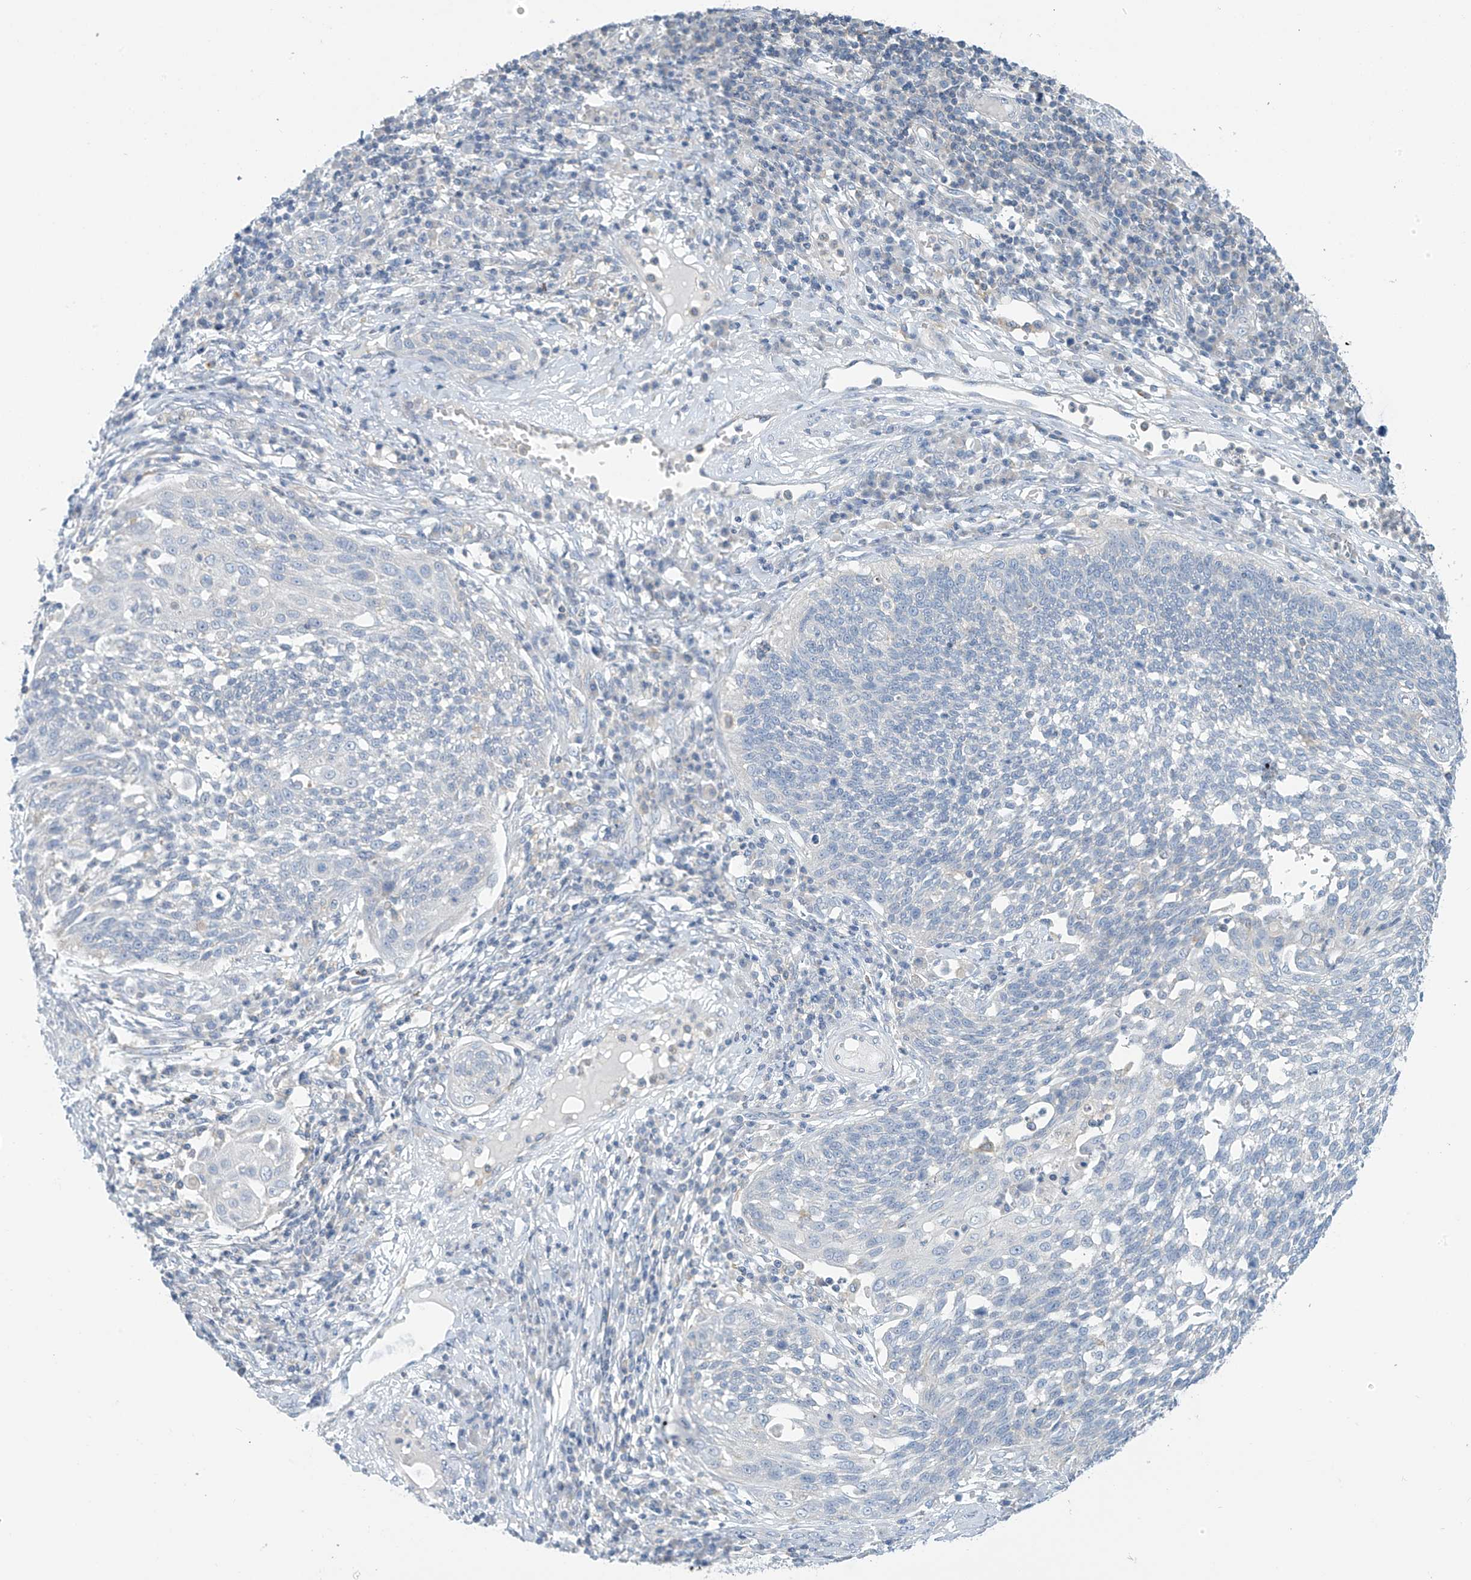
{"staining": {"intensity": "negative", "quantity": "none", "location": "none"}, "tissue": "cervical cancer", "cell_type": "Tumor cells", "image_type": "cancer", "snomed": [{"axis": "morphology", "description": "Squamous cell carcinoma, NOS"}, {"axis": "topography", "description": "Cervix"}], "caption": "Tumor cells are negative for protein expression in human cervical squamous cell carcinoma.", "gene": "SLC6A12", "patient": {"sex": "female", "age": 34}}